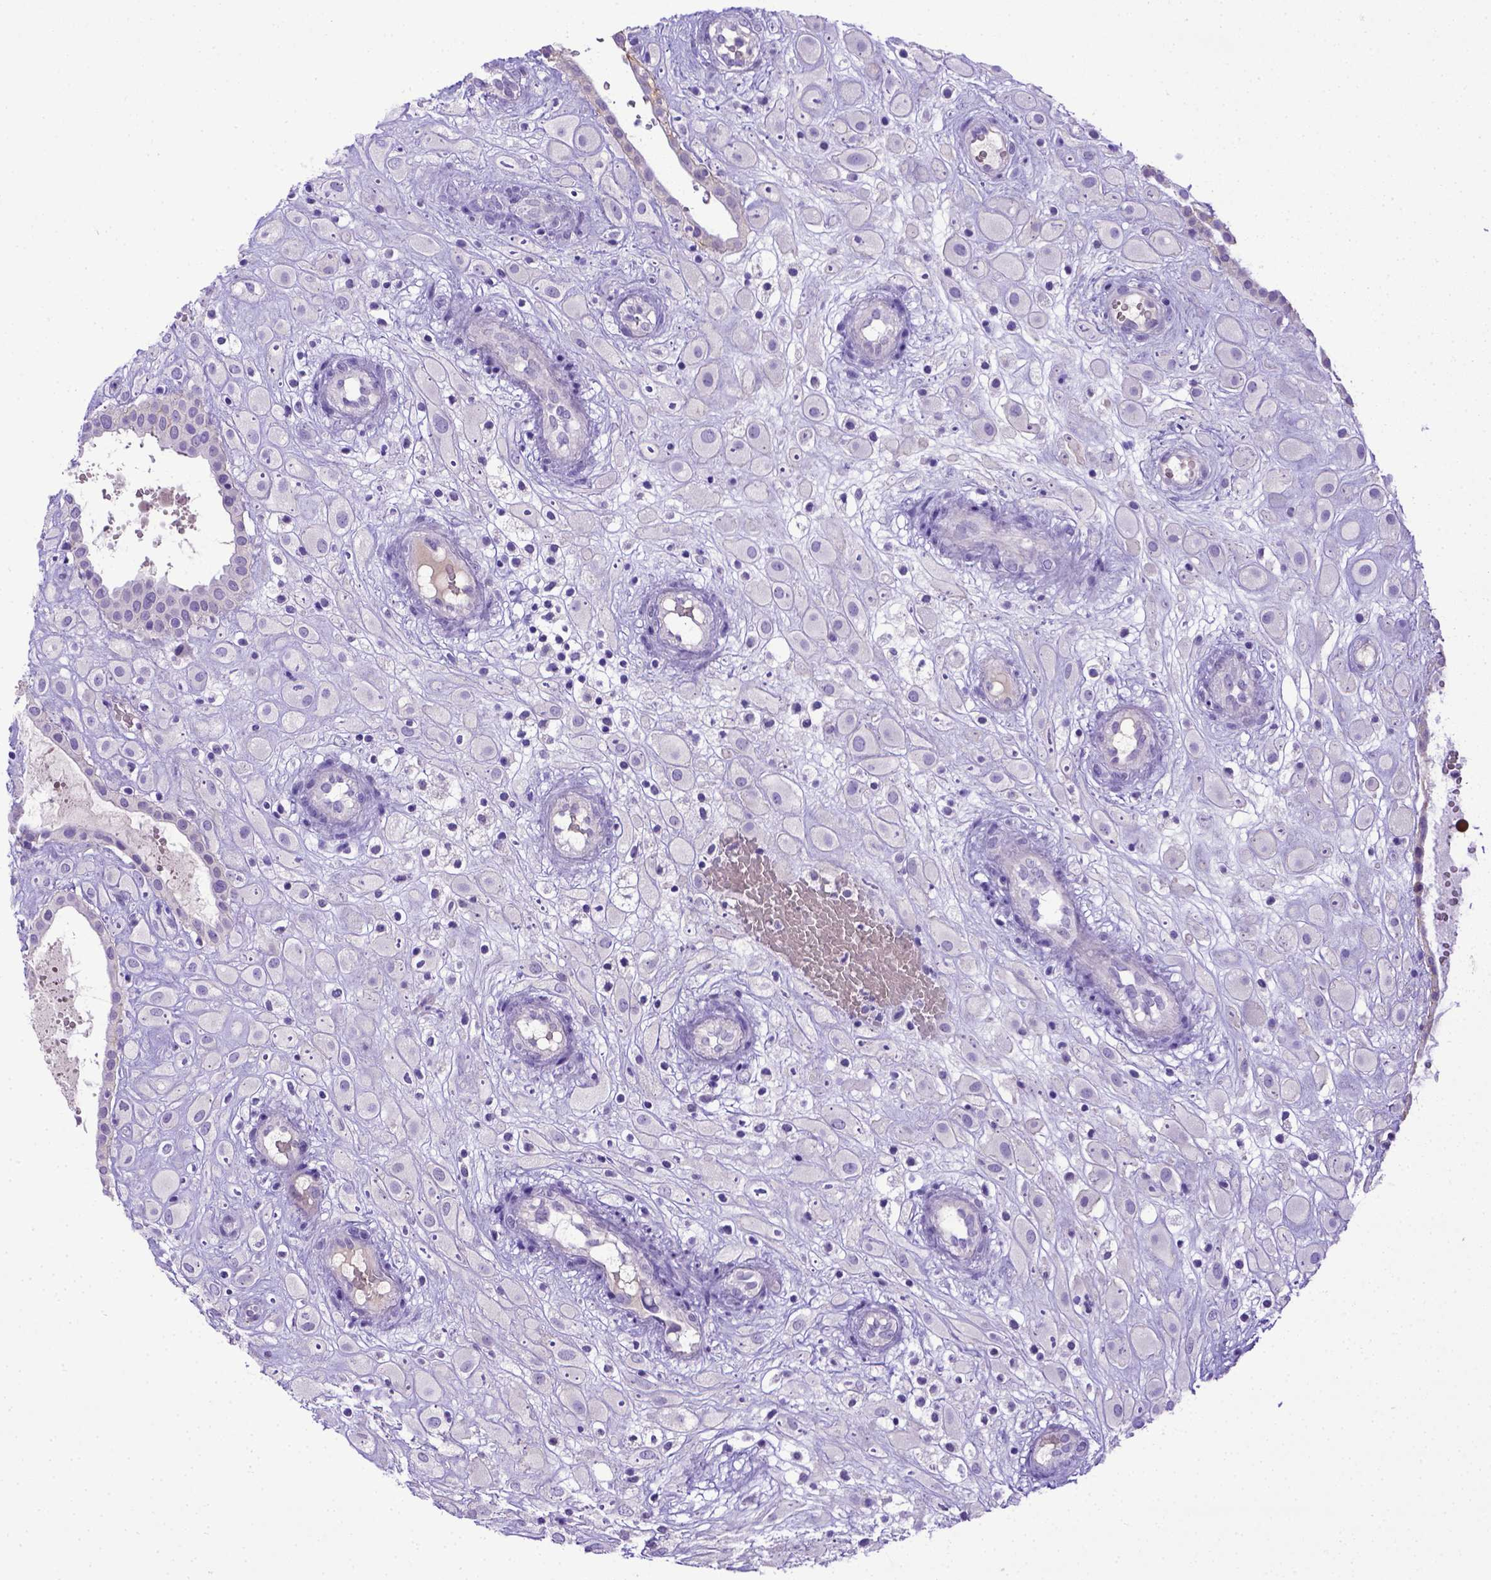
{"staining": {"intensity": "negative", "quantity": "none", "location": "none"}, "tissue": "placenta", "cell_type": "Decidual cells", "image_type": "normal", "snomed": [{"axis": "morphology", "description": "Normal tissue, NOS"}, {"axis": "topography", "description": "Placenta"}], "caption": "DAB immunohistochemical staining of benign human placenta shows no significant staining in decidual cells.", "gene": "BTN1A1", "patient": {"sex": "female", "age": 24}}